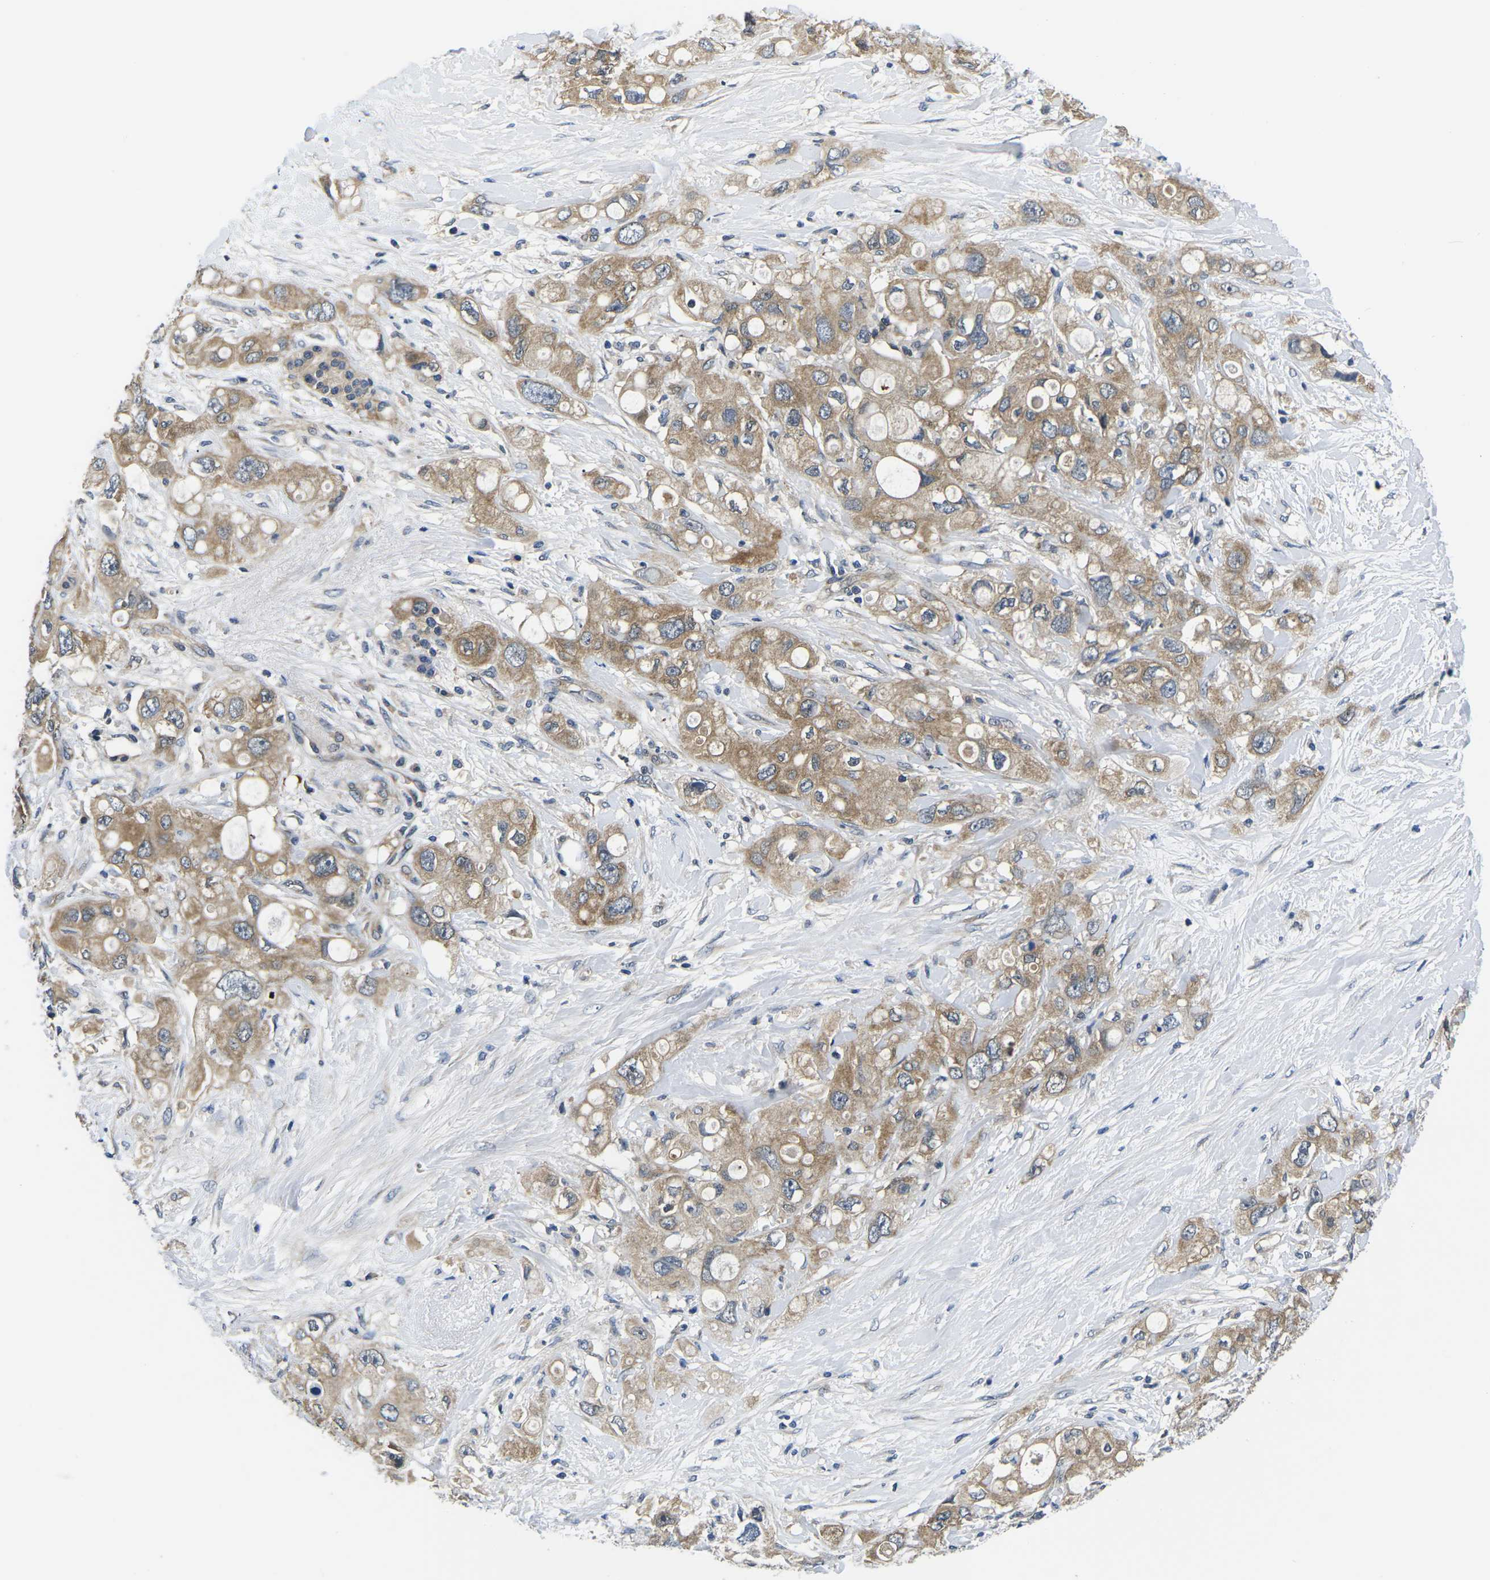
{"staining": {"intensity": "moderate", "quantity": ">75%", "location": "cytoplasmic/membranous"}, "tissue": "pancreatic cancer", "cell_type": "Tumor cells", "image_type": "cancer", "snomed": [{"axis": "morphology", "description": "Adenocarcinoma, NOS"}, {"axis": "topography", "description": "Pancreas"}], "caption": "DAB immunohistochemical staining of human pancreatic cancer displays moderate cytoplasmic/membranous protein staining in approximately >75% of tumor cells.", "gene": "GSK3B", "patient": {"sex": "female", "age": 56}}